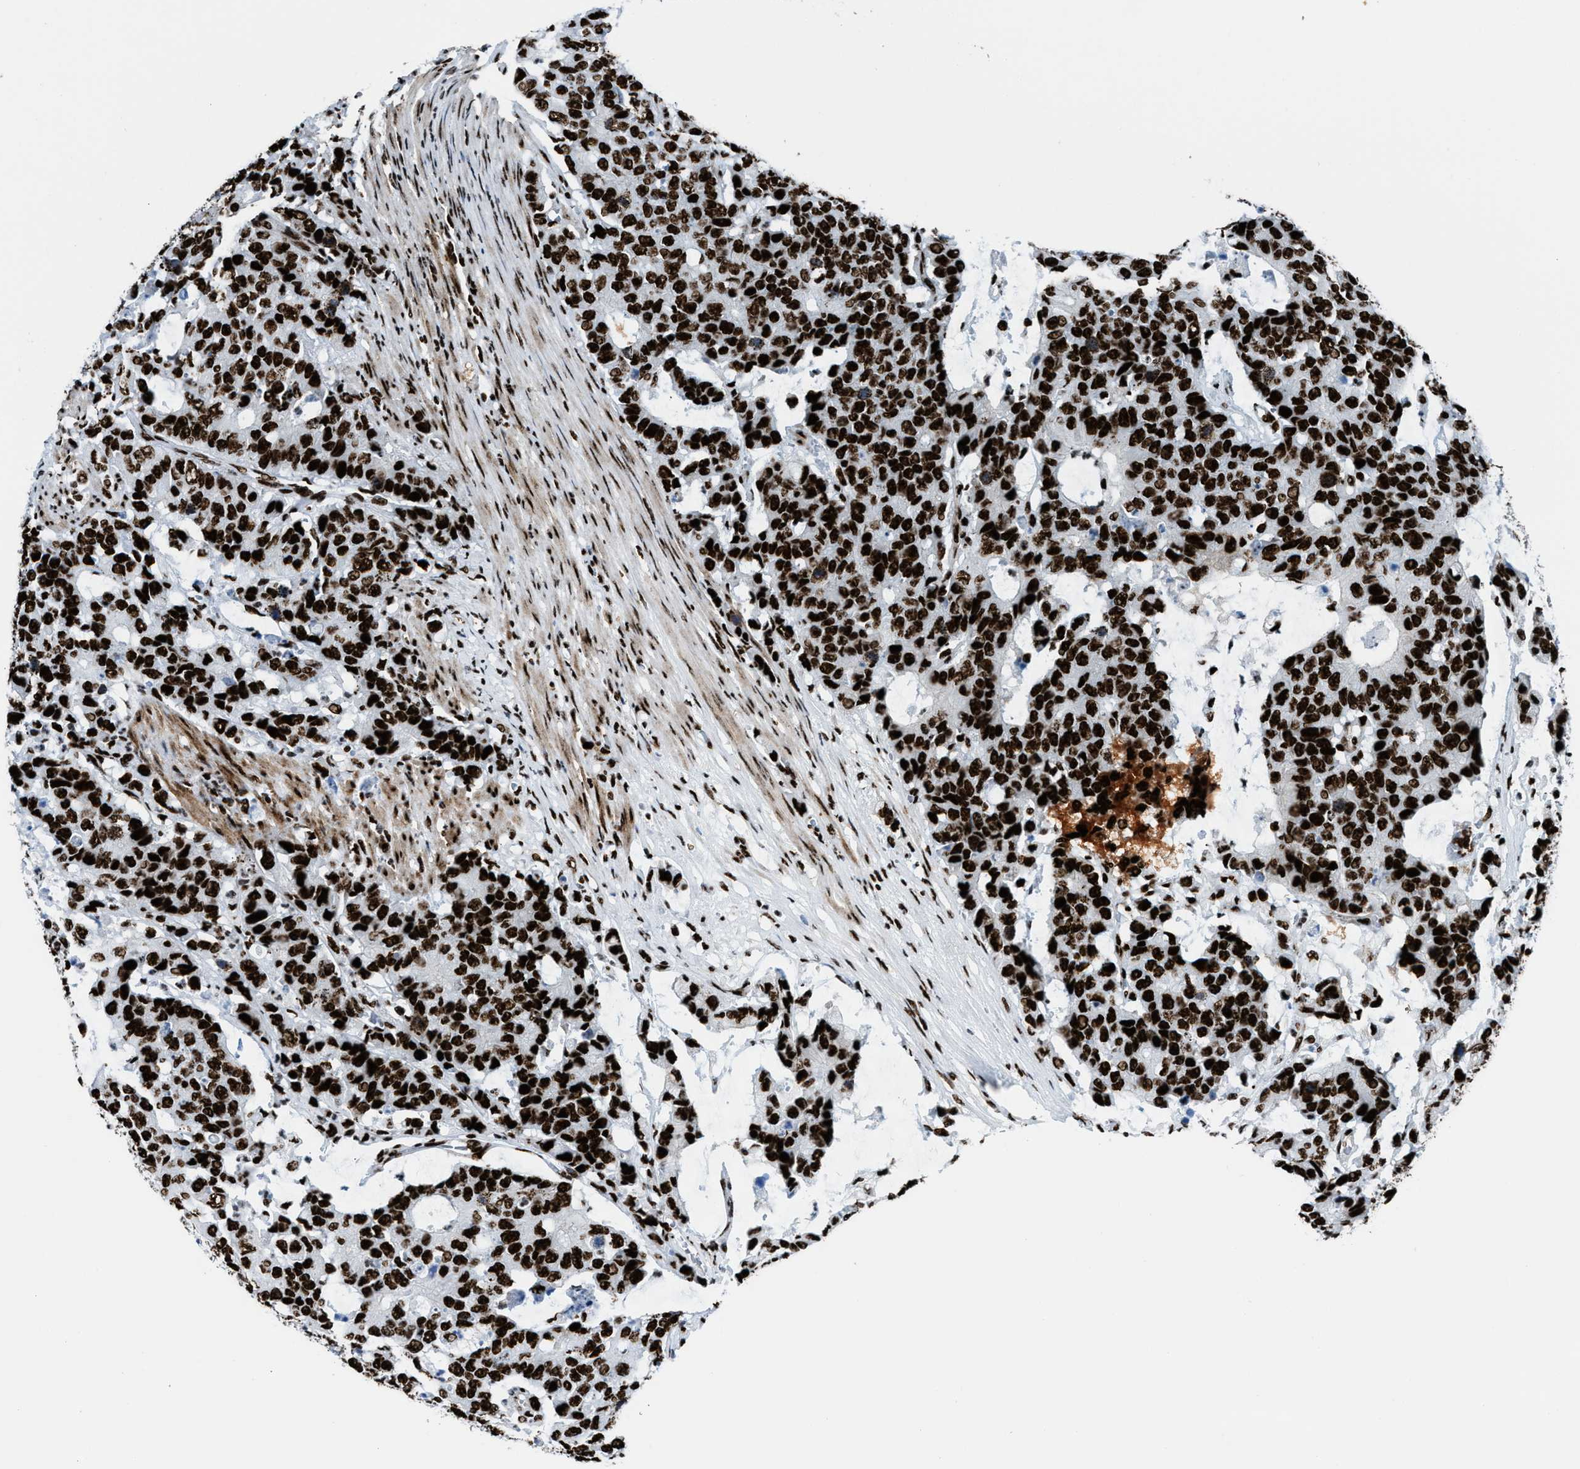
{"staining": {"intensity": "strong", "quantity": ">75%", "location": "nuclear"}, "tissue": "colorectal cancer", "cell_type": "Tumor cells", "image_type": "cancer", "snomed": [{"axis": "morphology", "description": "Adenocarcinoma, NOS"}, {"axis": "topography", "description": "Colon"}], "caption": "A high amount of strong nuclear expression is seen in approximately >75% of tumor cells in colorectal adenocarcinoma tissue.", "gene": "NONO", "patient": {"sex": "female", "age": 86}}